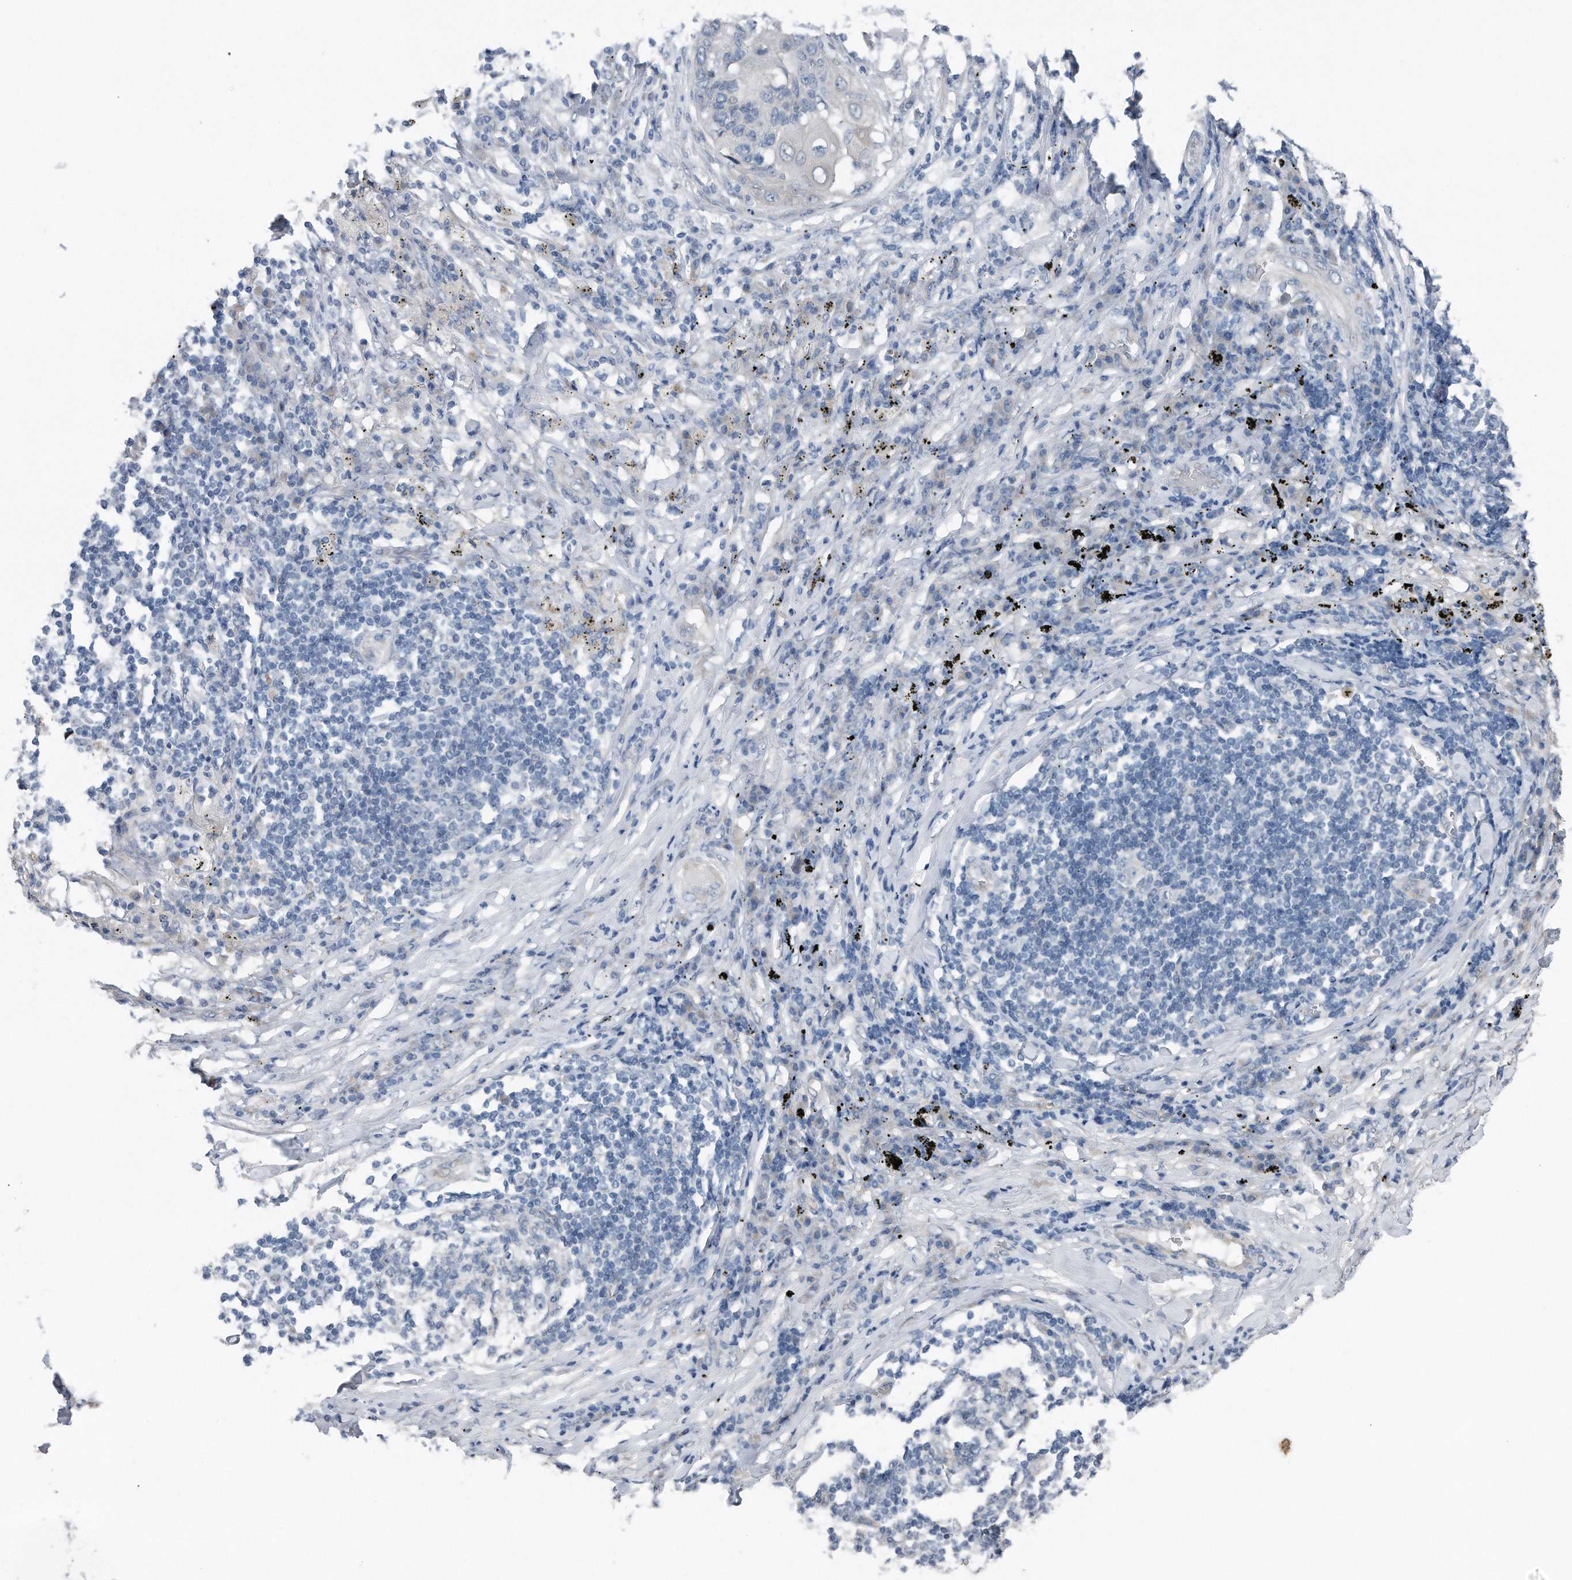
{"staining": {"intensity": "negative", "quantity": "none", "location": "none"}, "tissue": "lung cancer", "cell_type": "Tumor cells", "image_type": "cancer", "snomed": [{"axis": "morphology", "description": "Squamous cell carcinoma, NOS"}, {"axis": "topography", "description": "Lung"}], "caption": "The image shows no staining of tumor cells in lung cancer (squamous cell carcinoma).", "gene": "YRDC", "patient": {"sex": "female", "age": 63}}